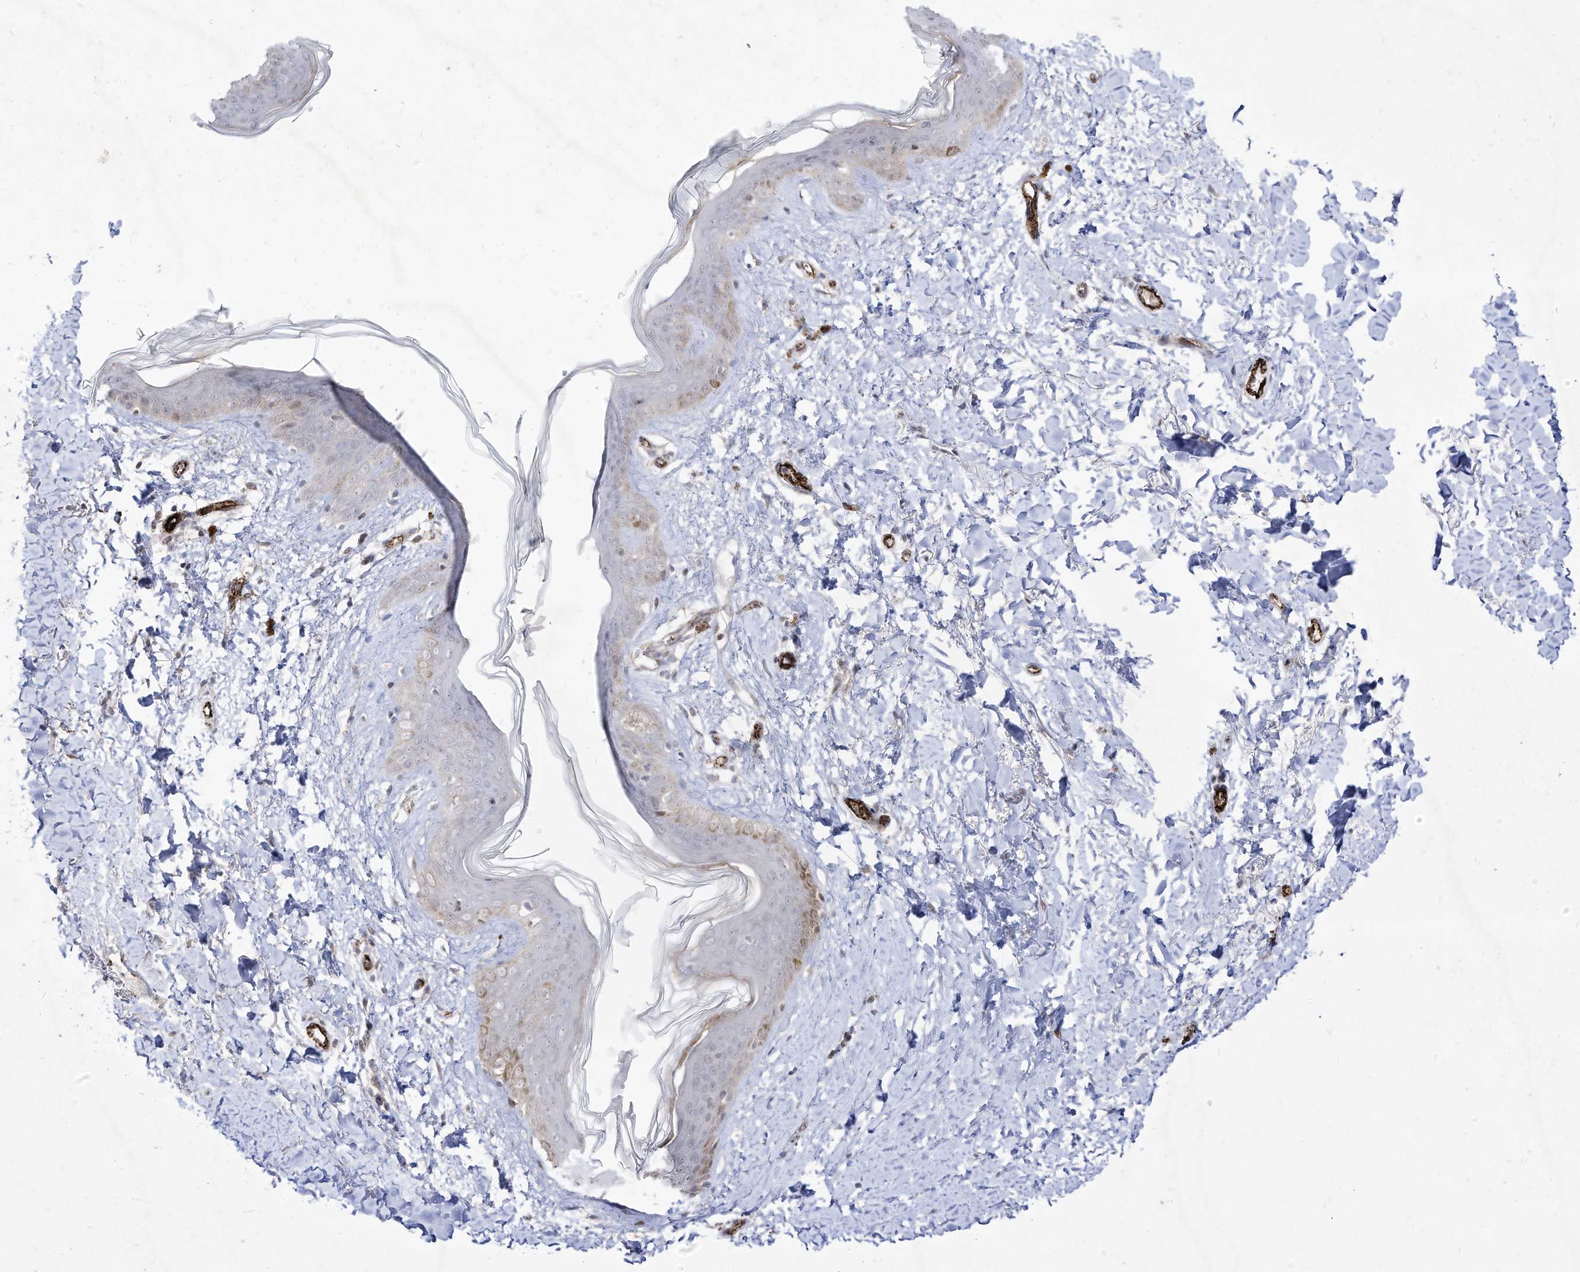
{"staining": {"intensity": "negative", "quantity": "<25%", "location": "cytoplasmic/membranous"}, "tissue": "skin", "cell_type": "Fibroblasts", "image_type": "normal", "snomed": [{"axis": "morphology", "description": "Normal tissue, NOS"}, {"axis": "topography", "description": "Skin"}], "caption": "Human skin stained for a protein using immunohistochemistry (IHC) exhibits no positivity in fibroblasts.", "gene": "ZGRF1", "patient": {"sex": "female", "age": 46}}